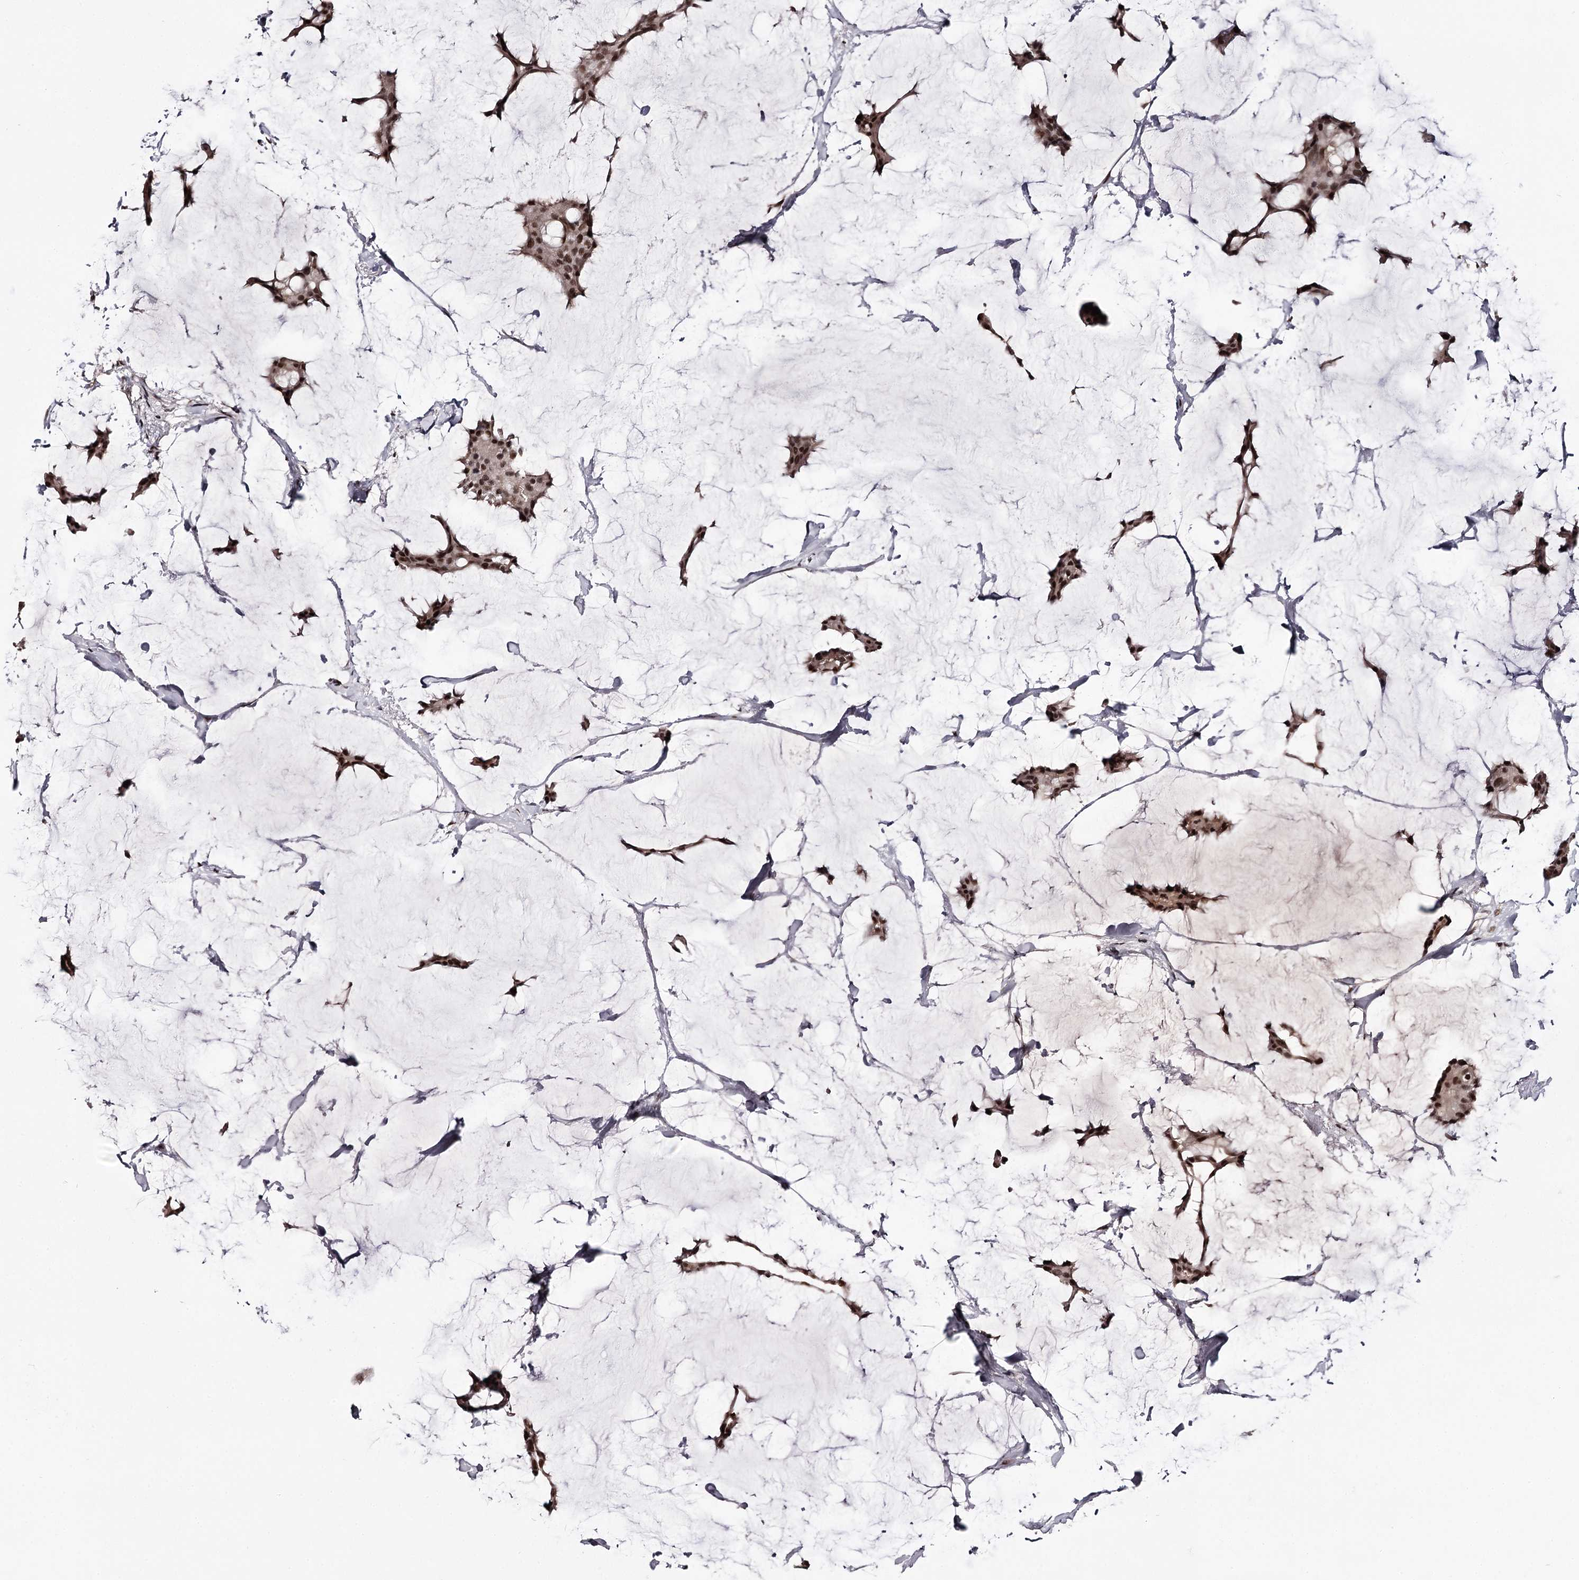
{"staining": {"intensity": "moderate", "quantity": ">75%", "location": "nuclear"}, "tissue": "breast cancer", "cell_type": "Tumor cells", "image_type": "cancer", "snomed": [{"axis": "morphology", "description": "Duct carcinoma"}, {"axis": "topography", "description": "Breast"}], "caption": "Protein expression analysis of human breast cancer reveals moderate nuclear positivity in approximately >75% of tumor cells.", "gene": "TTC33", "patient": {"sex": "female", "age": 93}}